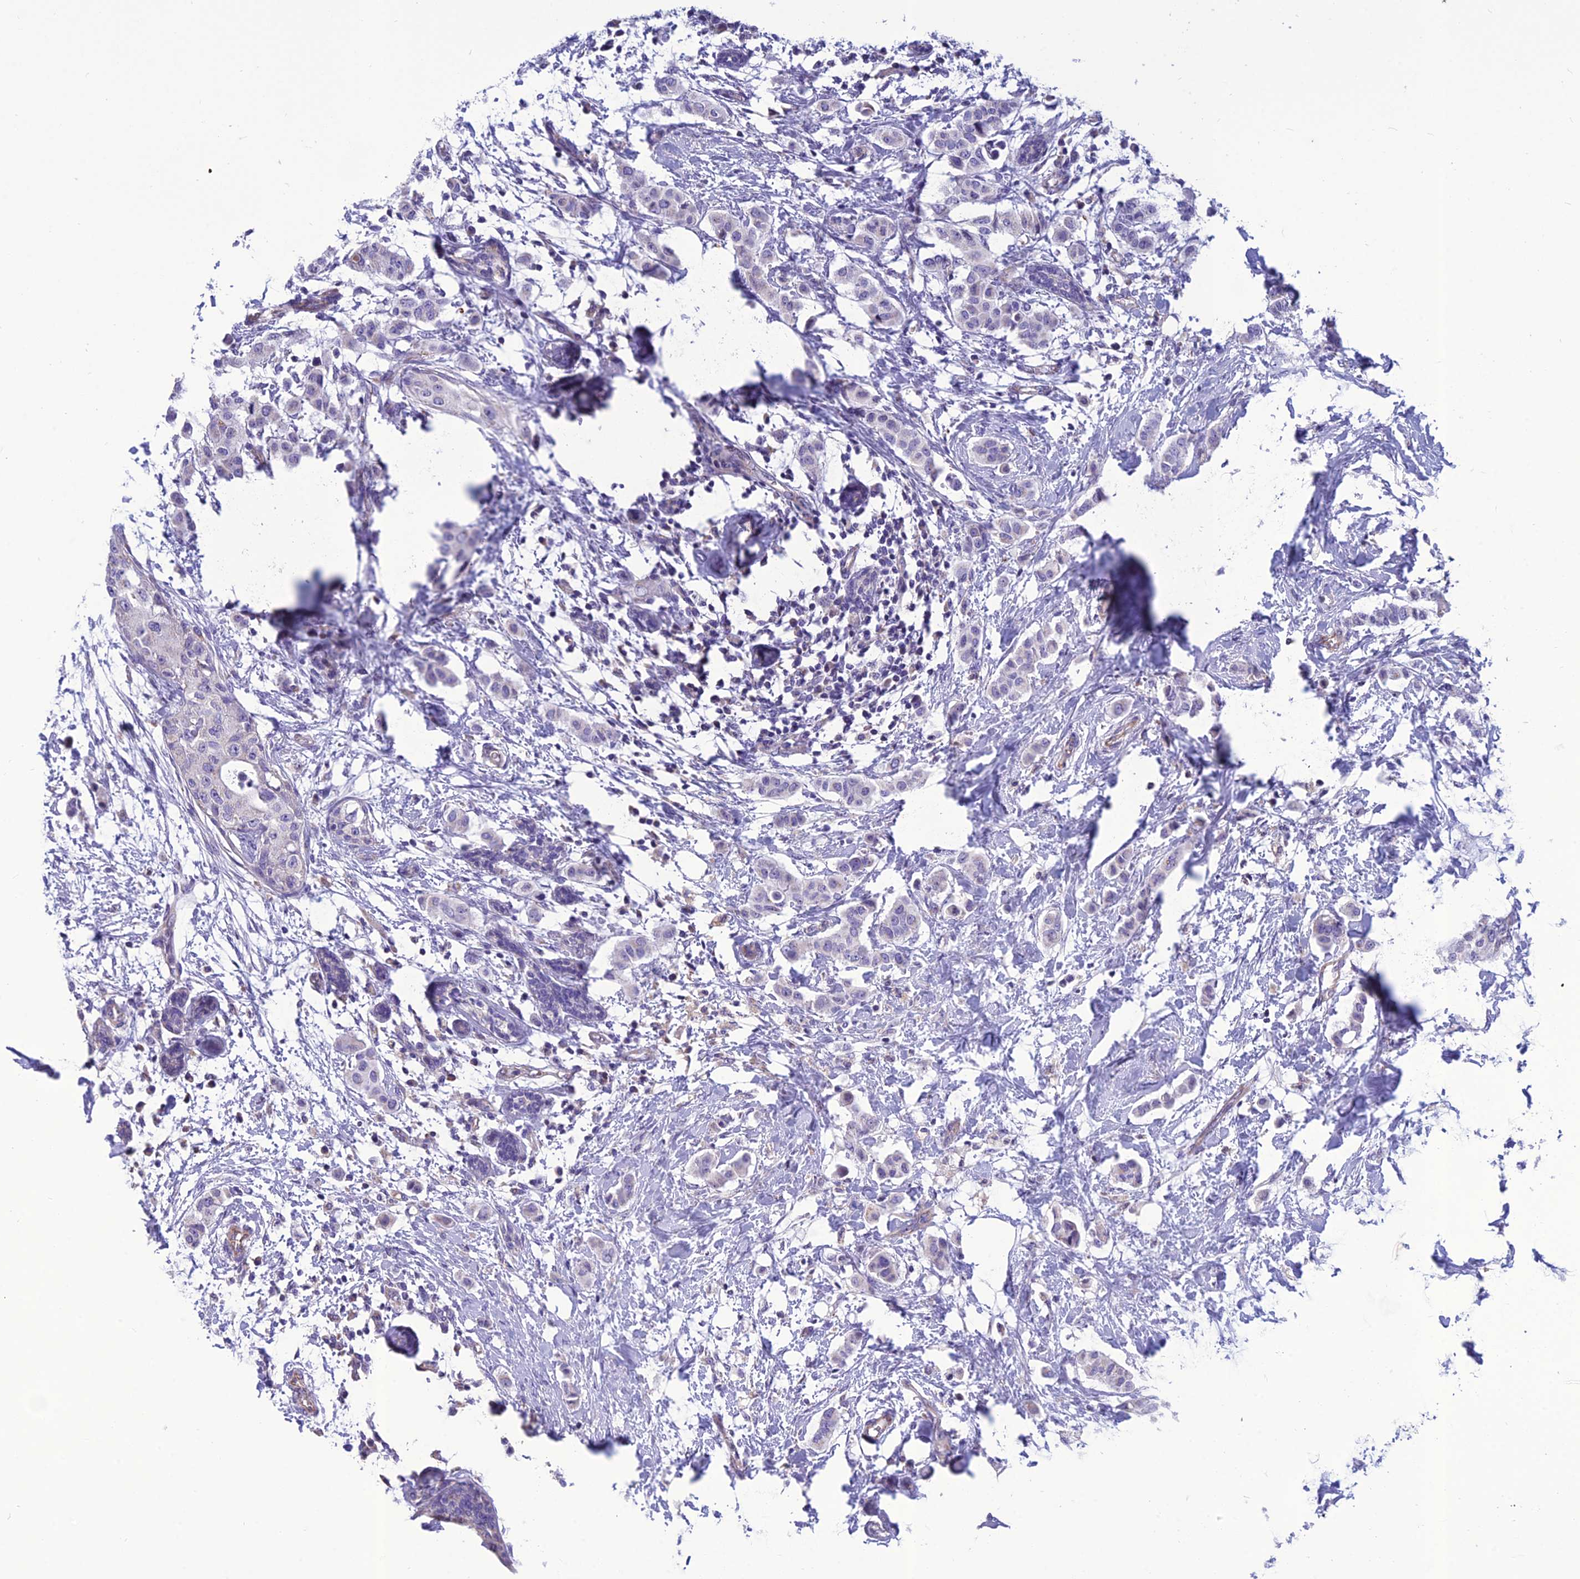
{"staining": {"intensity": "negative", "quantity": "none", "location": "none"}, "tissue": "breast cancer", "cell_type": "Tumor cells", "image_type": "cancer", "snomed": [{"axis": "morphology", "description": "Duct carcinoma"}, {"axis": "topography", "description": "Breast"}], "caption": "A micrograph of human breast cancer is negative for staining in tumor cells.", "gene": "BHMT2", "patient": {"sex": "female", "age": 40}}